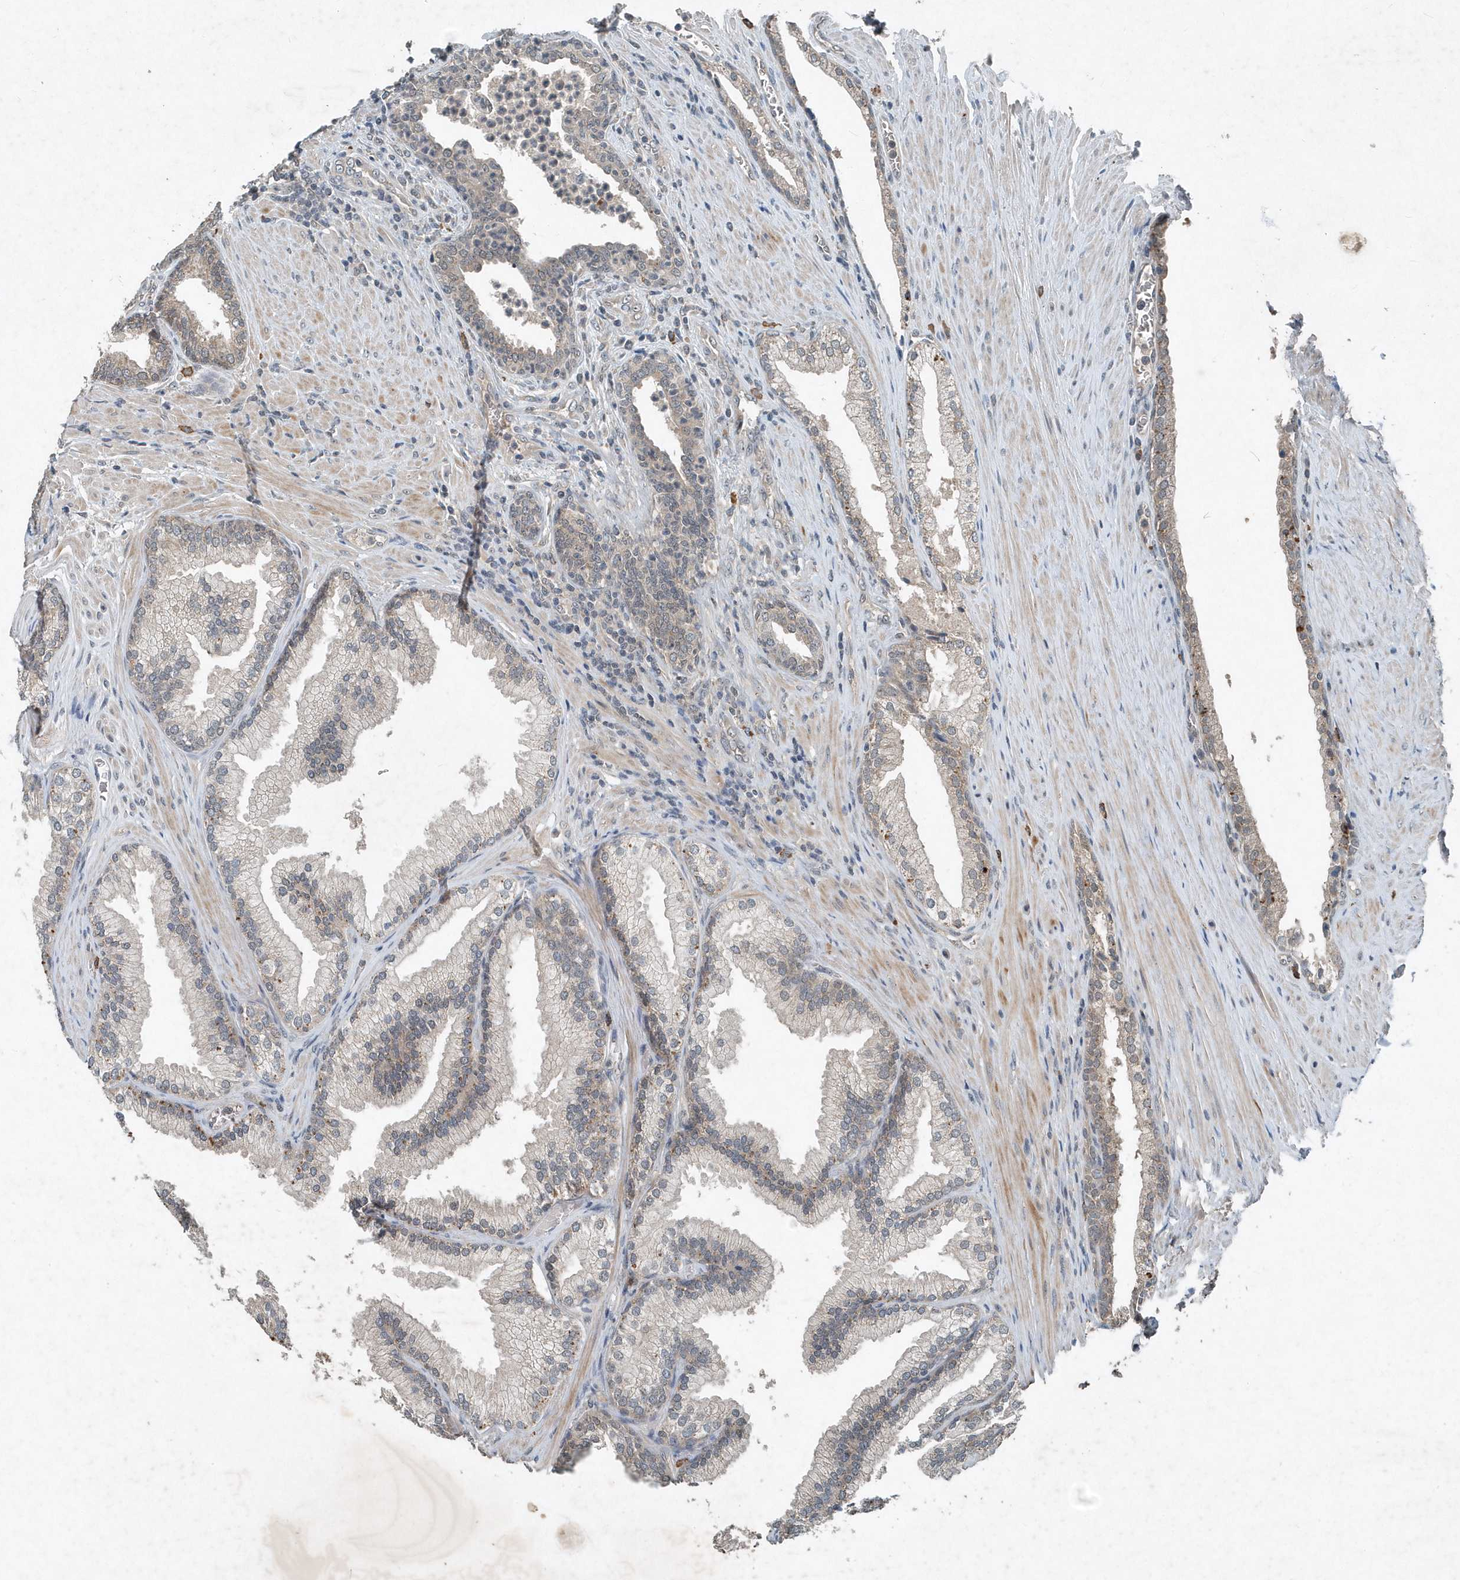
{"staining": {"intensity": "negative", "quantity": "none", "location": "none"}, "tissue": "prostate", "cell_type": "Glandular cells", "image_type": "normal", "snomed": [{"axis": "morphology", "description": "Normal tissue, NOS"}, {"axis": "topography", "description": "Prostate"}], "caption": "The IHC histopathology image has no significant positivity in glandular cells of prostate. (Stains: DAB (3,3'-diaminobenzidine) IHC with hematoxylin counter stain, Microscopy: brightfield microscopy at high magnification).", "gene": "SCFD2", "patient": {"sex": "male", "age": 76}}